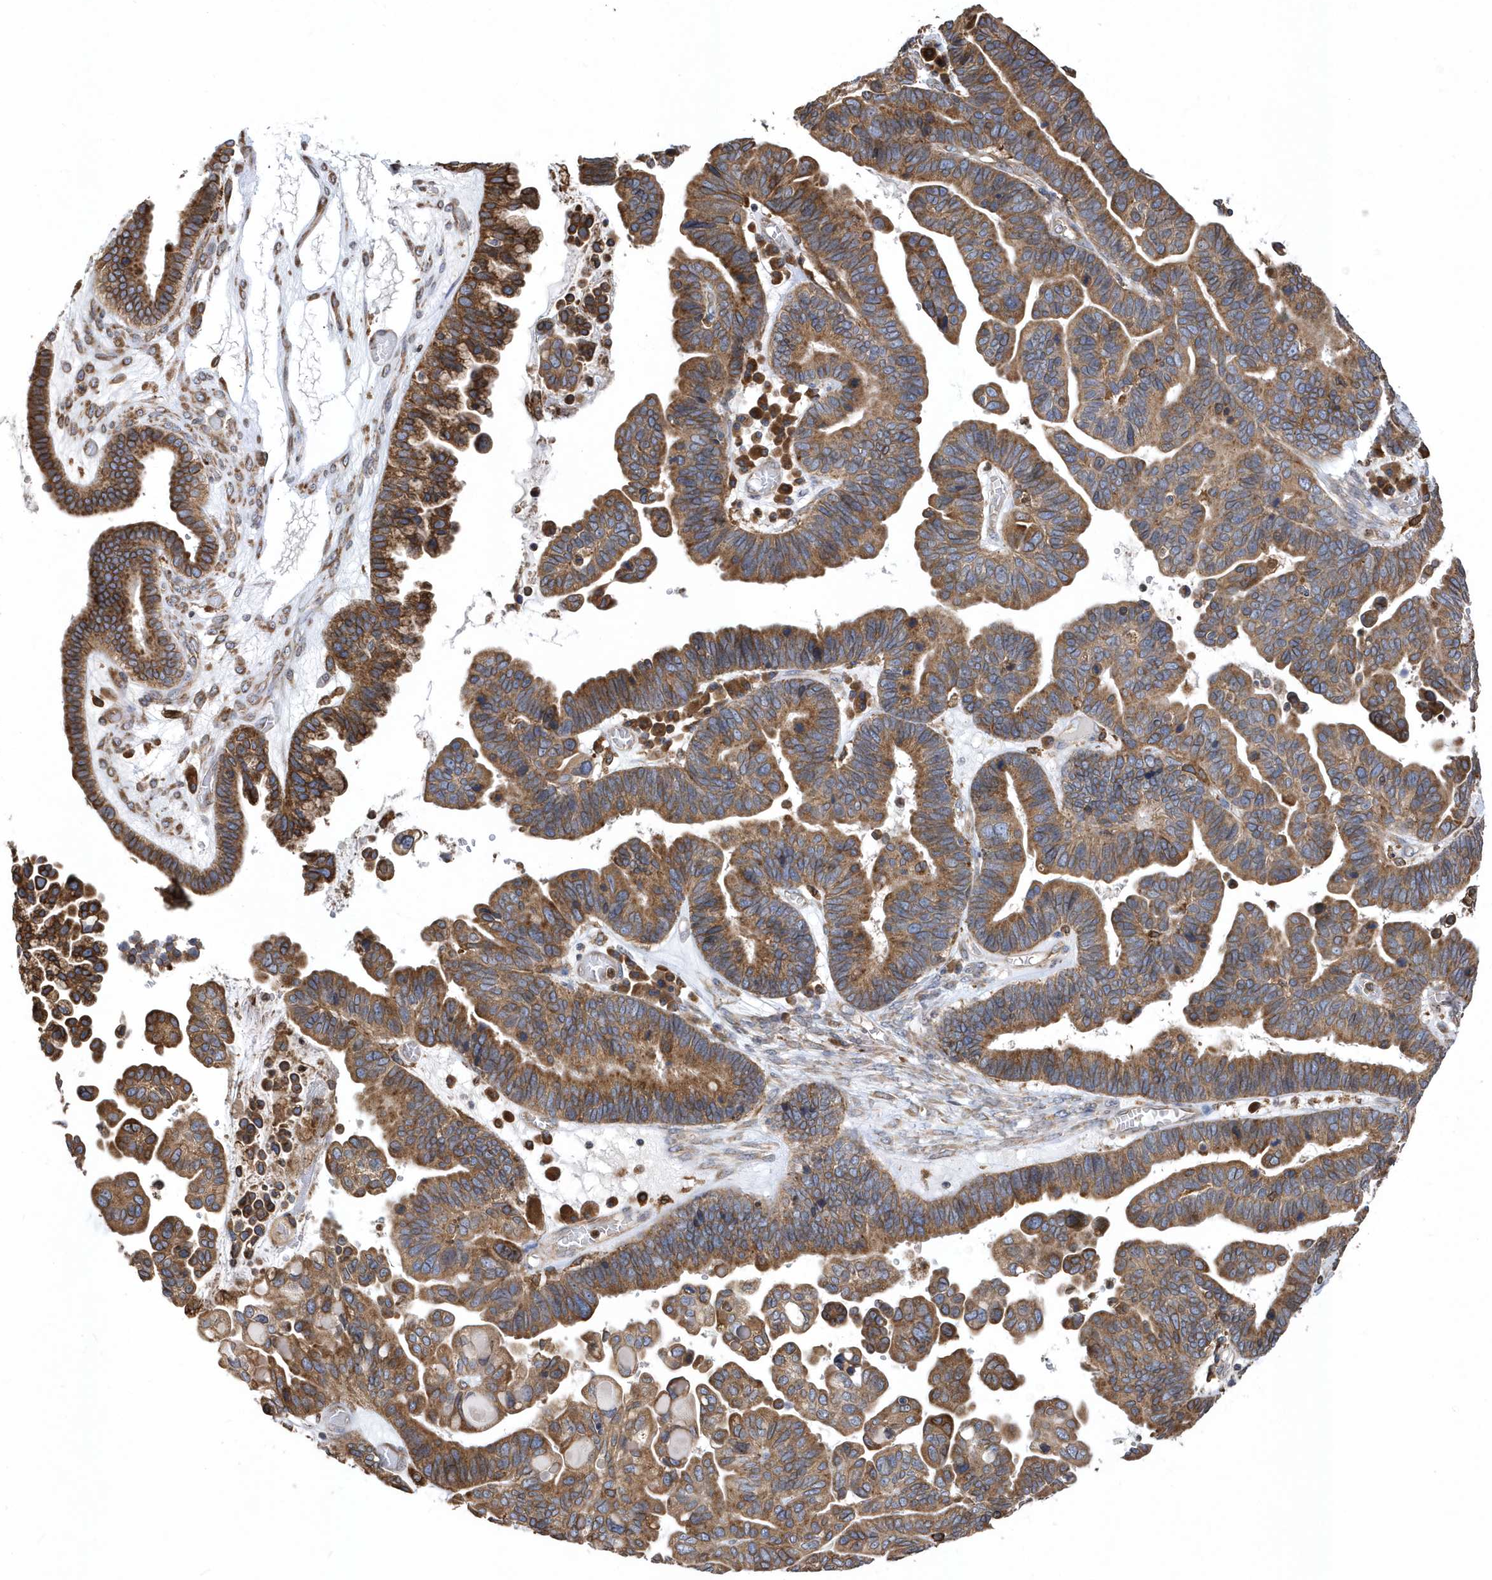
{"staining": {"intensity": "moderate", "quantity": ">75%", "location": "cytoplasmic/membranous"}, "tissue": "ovarian cancer", "cell_type": "Tumor cells", "image_type": "cancer", "snomed": [{"axis": "morphology", "description": "Cystadenocarcinoma, serous, NOS"}, {"axis": "topography", "description": "Ovary"}], "caption": "There is medium levels of moderate cytoplasmic/membranous expression in tumor cells of ovarian cancer, as demonstrated by immunohistochemical staining (brown color).", "gene": "VAMP7", "patient": {"sex": "female", "age": 56}}